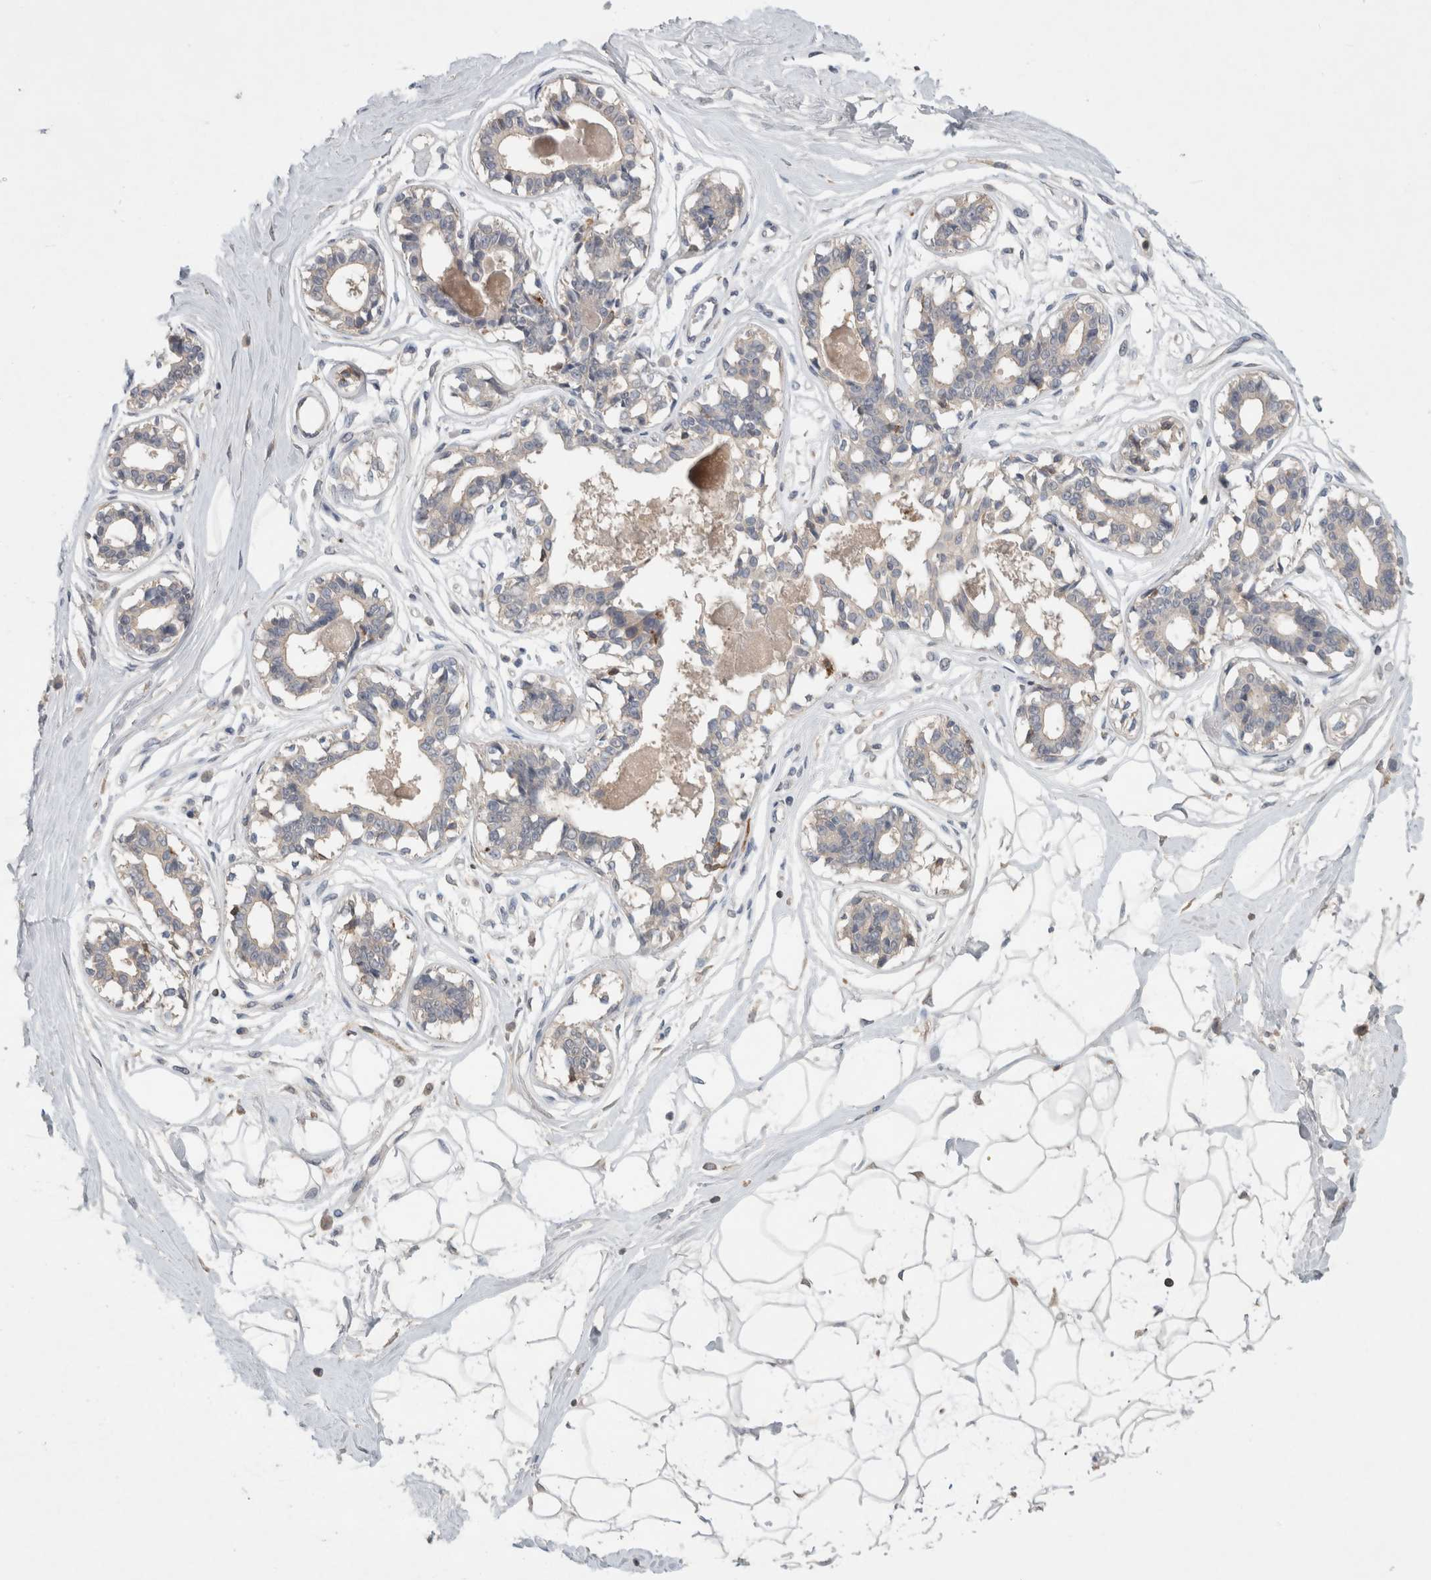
{"staining": {"intensity": "weak", "quantity": "25%-75%", "location": "cytoplasmic/membranous"}, "tissue": "breast", "cell_type": "Adipocytes", "image_type": "normal", "snomed": [{"axis": "morphology", "description": "Normal tissue, NOS"}, {"axis": "topography", "description": "Breast"}], "caption": "The micrograph demonstrates a brown stain indicating the presence of a protein in the cytoplasmic/membranous of adipocytes in breast.", "gene": "GFRA2", "patient": {"sex": "female", "age": 45}}